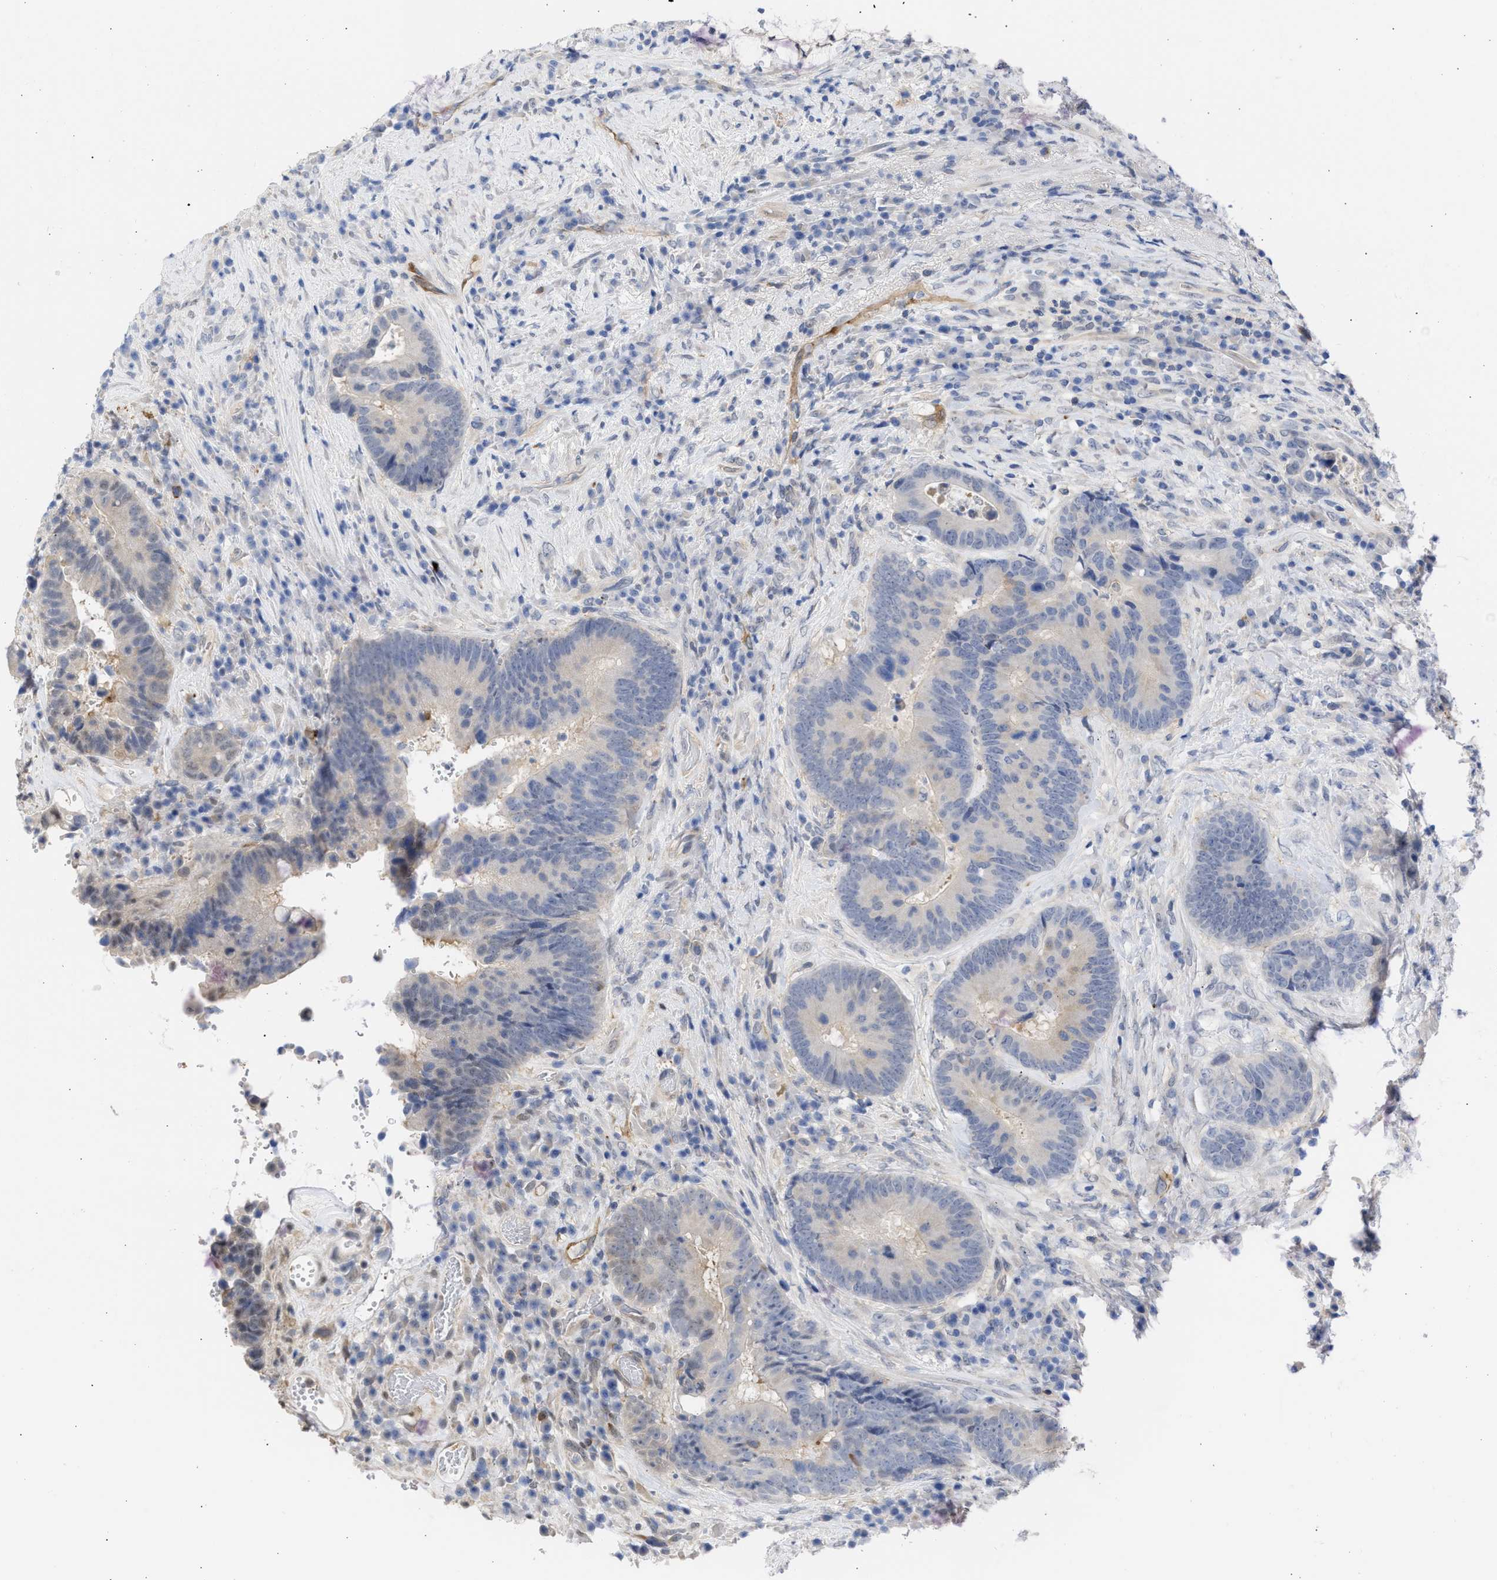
{"staining": {"intensity": "negative", "quantity": "none", "location": "none"}, "tissue": "colorectal cancer", "cell_type": "Tumor cells", "image_type": "cancer", "snomed": [{"axis": "morphology", "description": "Adenocarcinoma, NOS"}, {"axis": "topography", "description": "Rectum"}], "caption": "Immunohistochemistry micrograph of human colorectal adenocarcinoma stained for a protein (brown), which demonstrates no expression in tumor cells.", "gene": "THRA", "patient": {"sex": "female", "age": 89}}